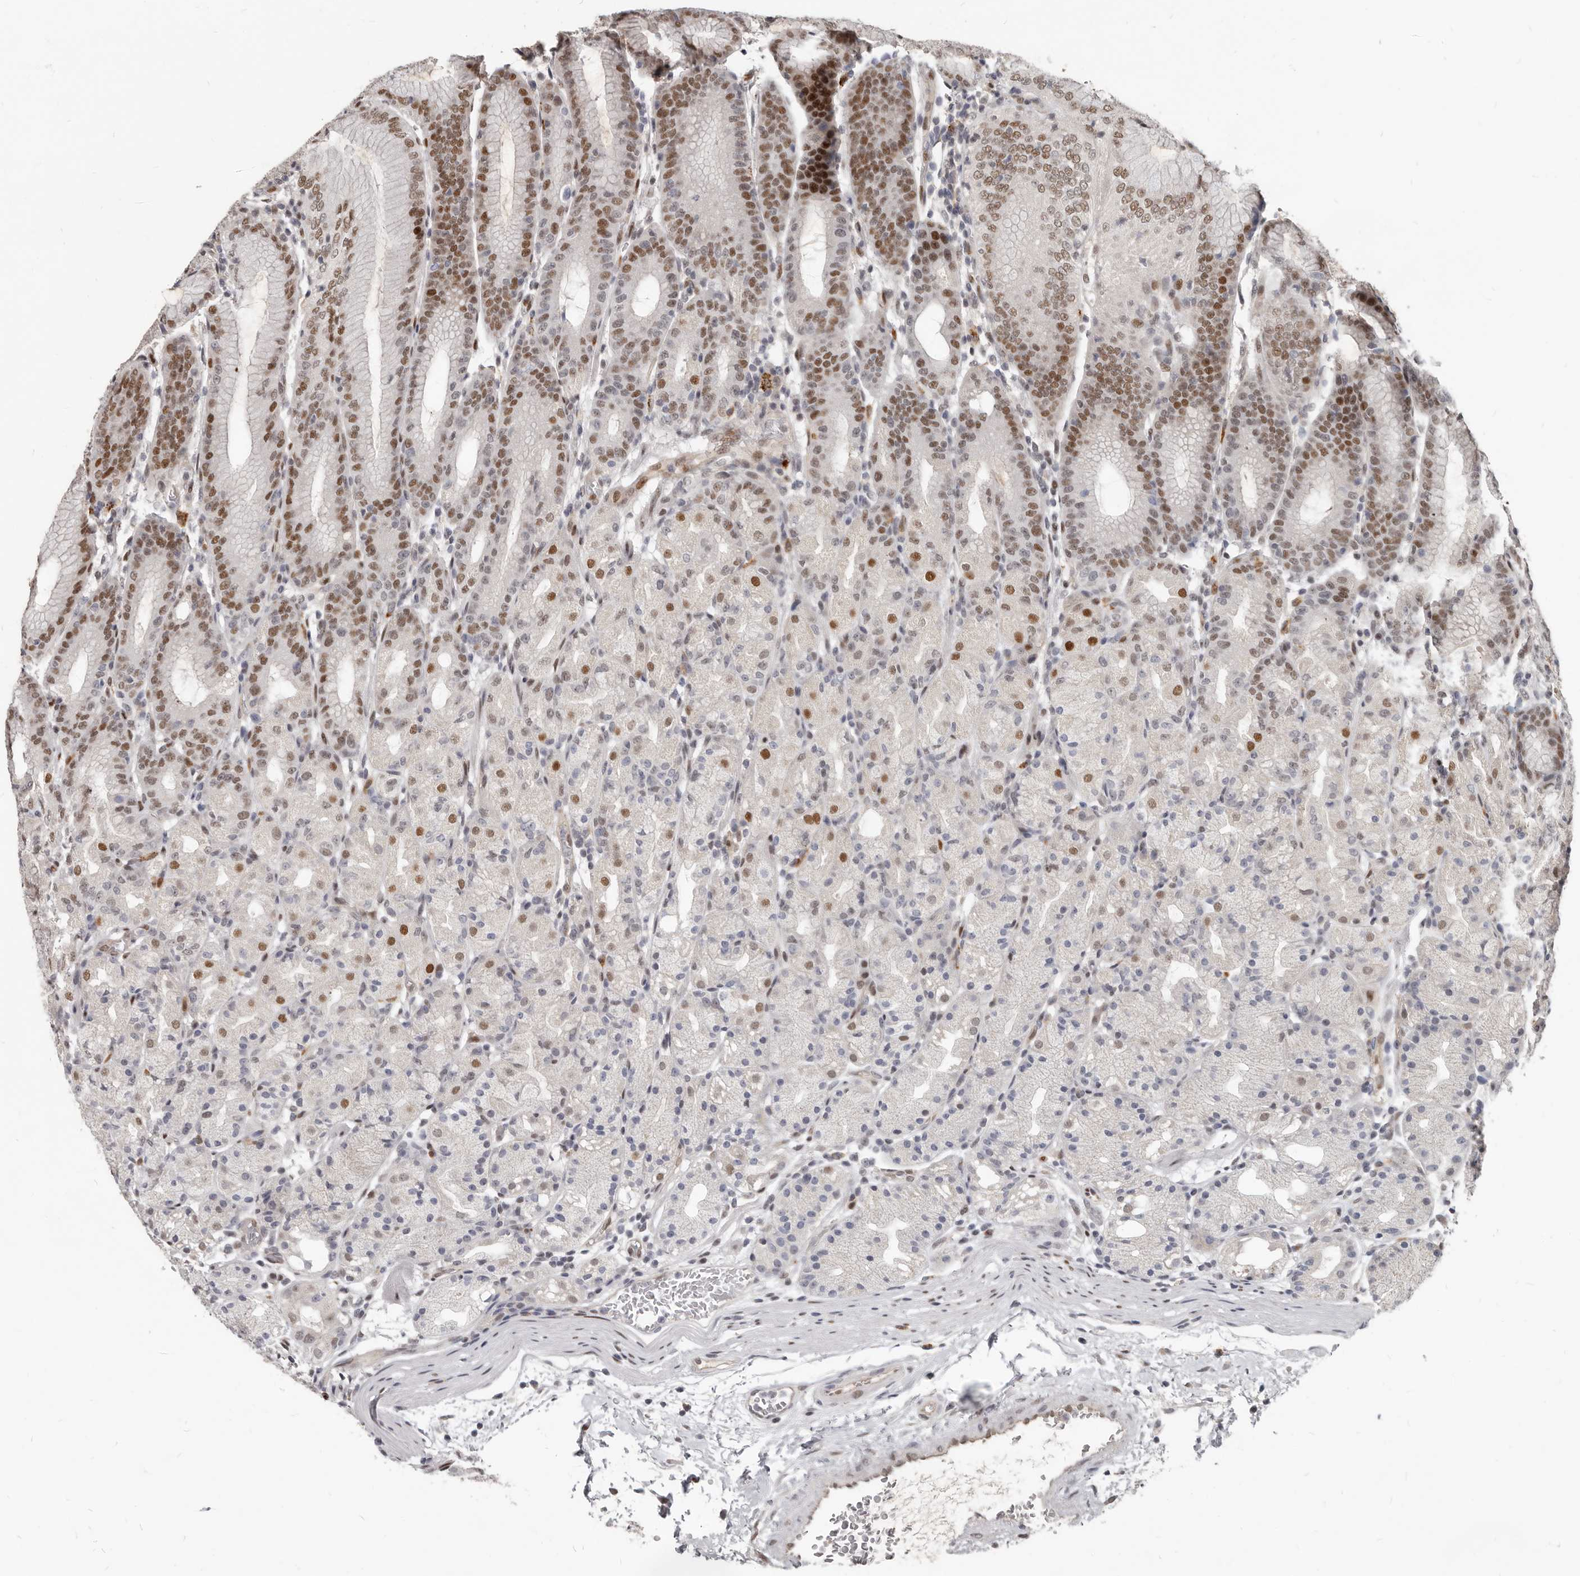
{"staining": {"intensity": "moderate", "quantity": "25%-75%", "location": "nuclear"}, "tissue": "stomach", "cell_type": "Glandular cells", "image_type": "normal", "snomed": [{"axis": "morphology", "description": "Normal tissue, NOS"}, {"axis": "topography", "description": "Stomach, upper"}], "caption": "Immunohistochemical staining of normal human stomach reveals moderate nuclear protein positivity in about 25%-75% of glandular cells.", "gene": "ATF5", "patient": {"sex": "male", "age": 48}}